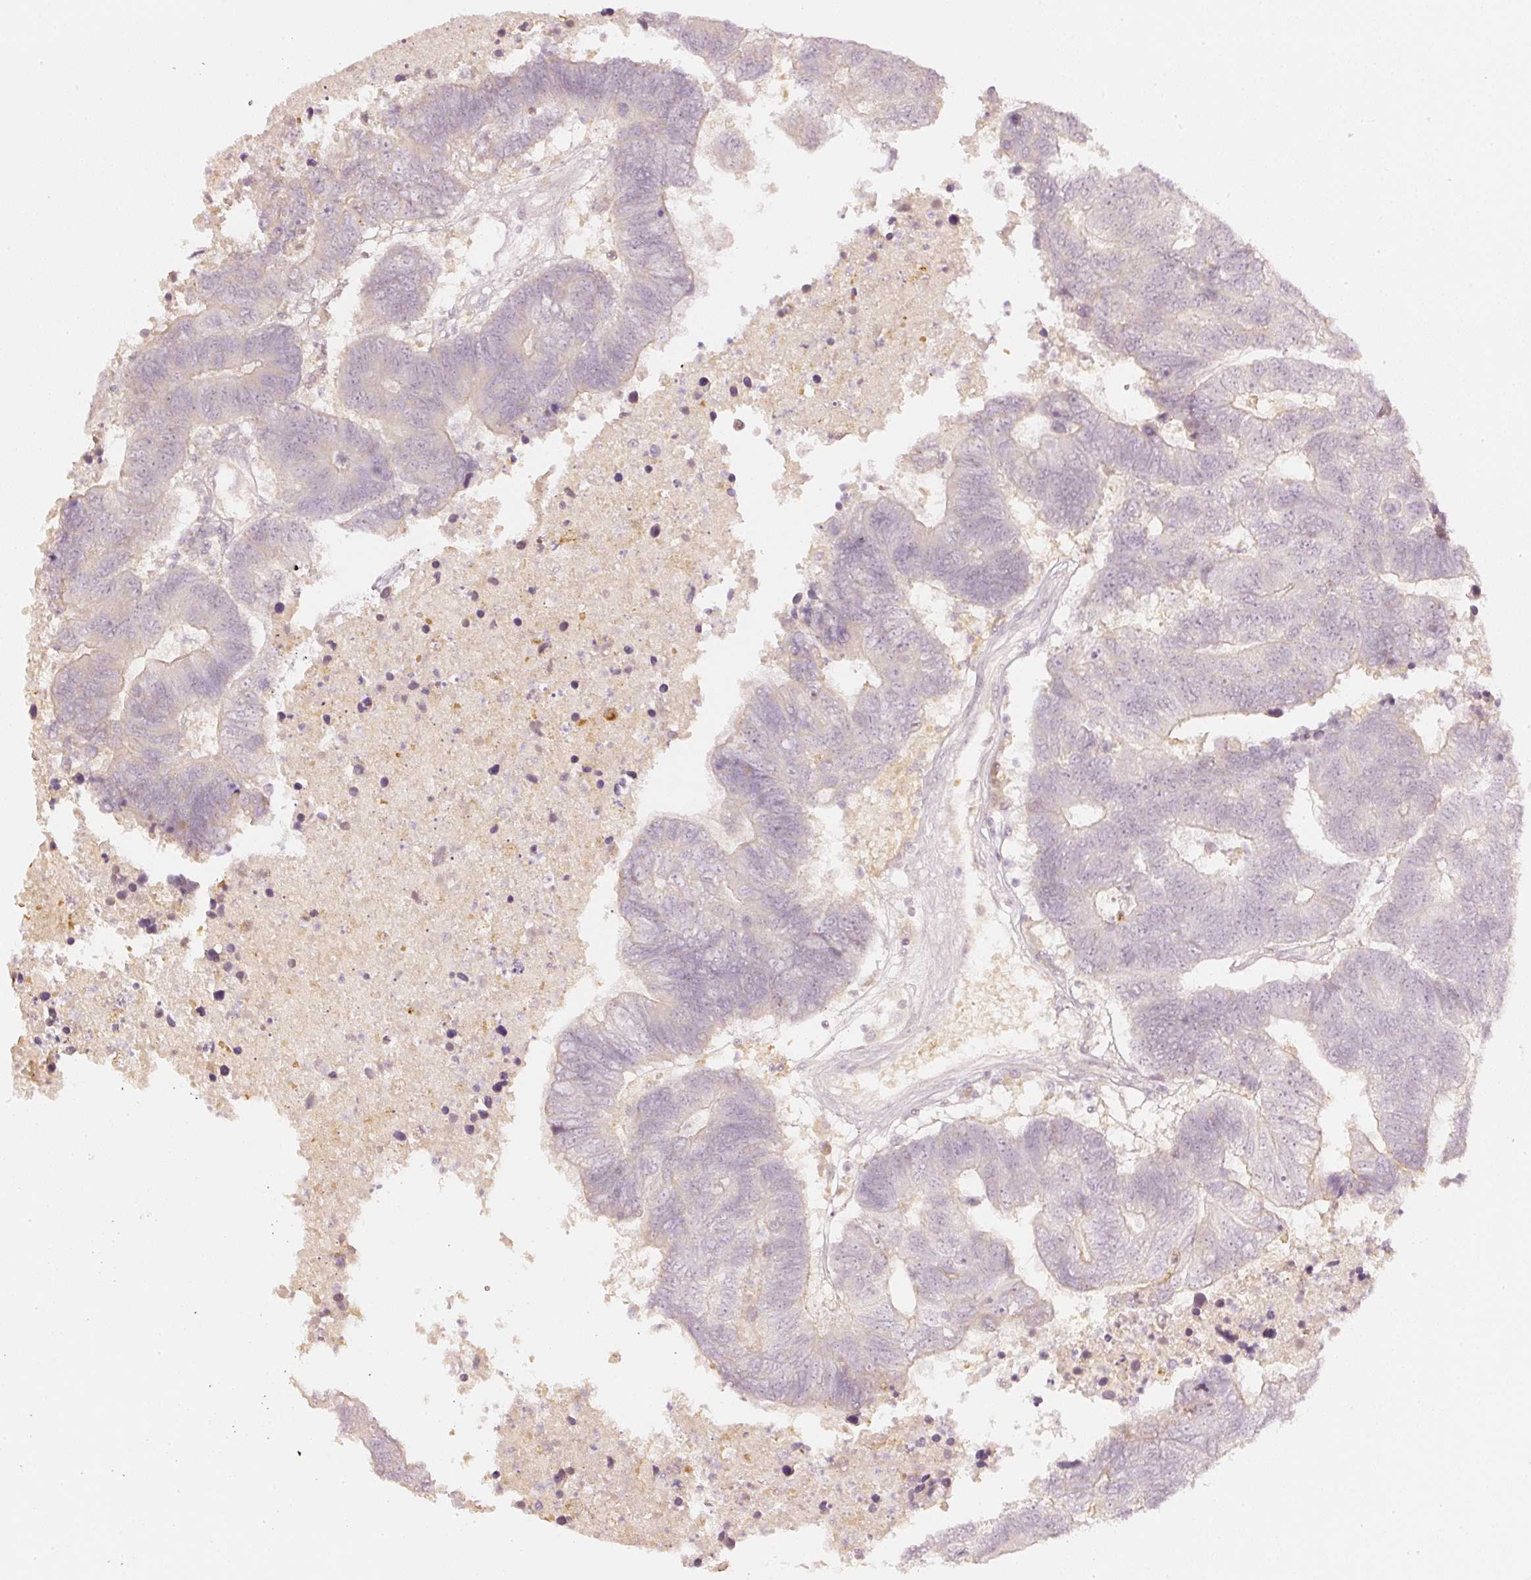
{"staining": {"intensity": "weak", "quantity": "<25%", "location": "cytoplasmic/membranous"}, "tissue": "colorectal cancer", "cell_type": "Tumor cells", "image_type": "cancer", "snomed": [{"axis": "morphology", "description": "Adenocarcinoma, NOS"}, {"axis": "topography", "description": "Colon"}], "caption": "Tumor cells are negative for protein expression in human colorectal adenocarcinoma.", "gene": "GZMA", "patient": {"sex": "female", "age": 48}}